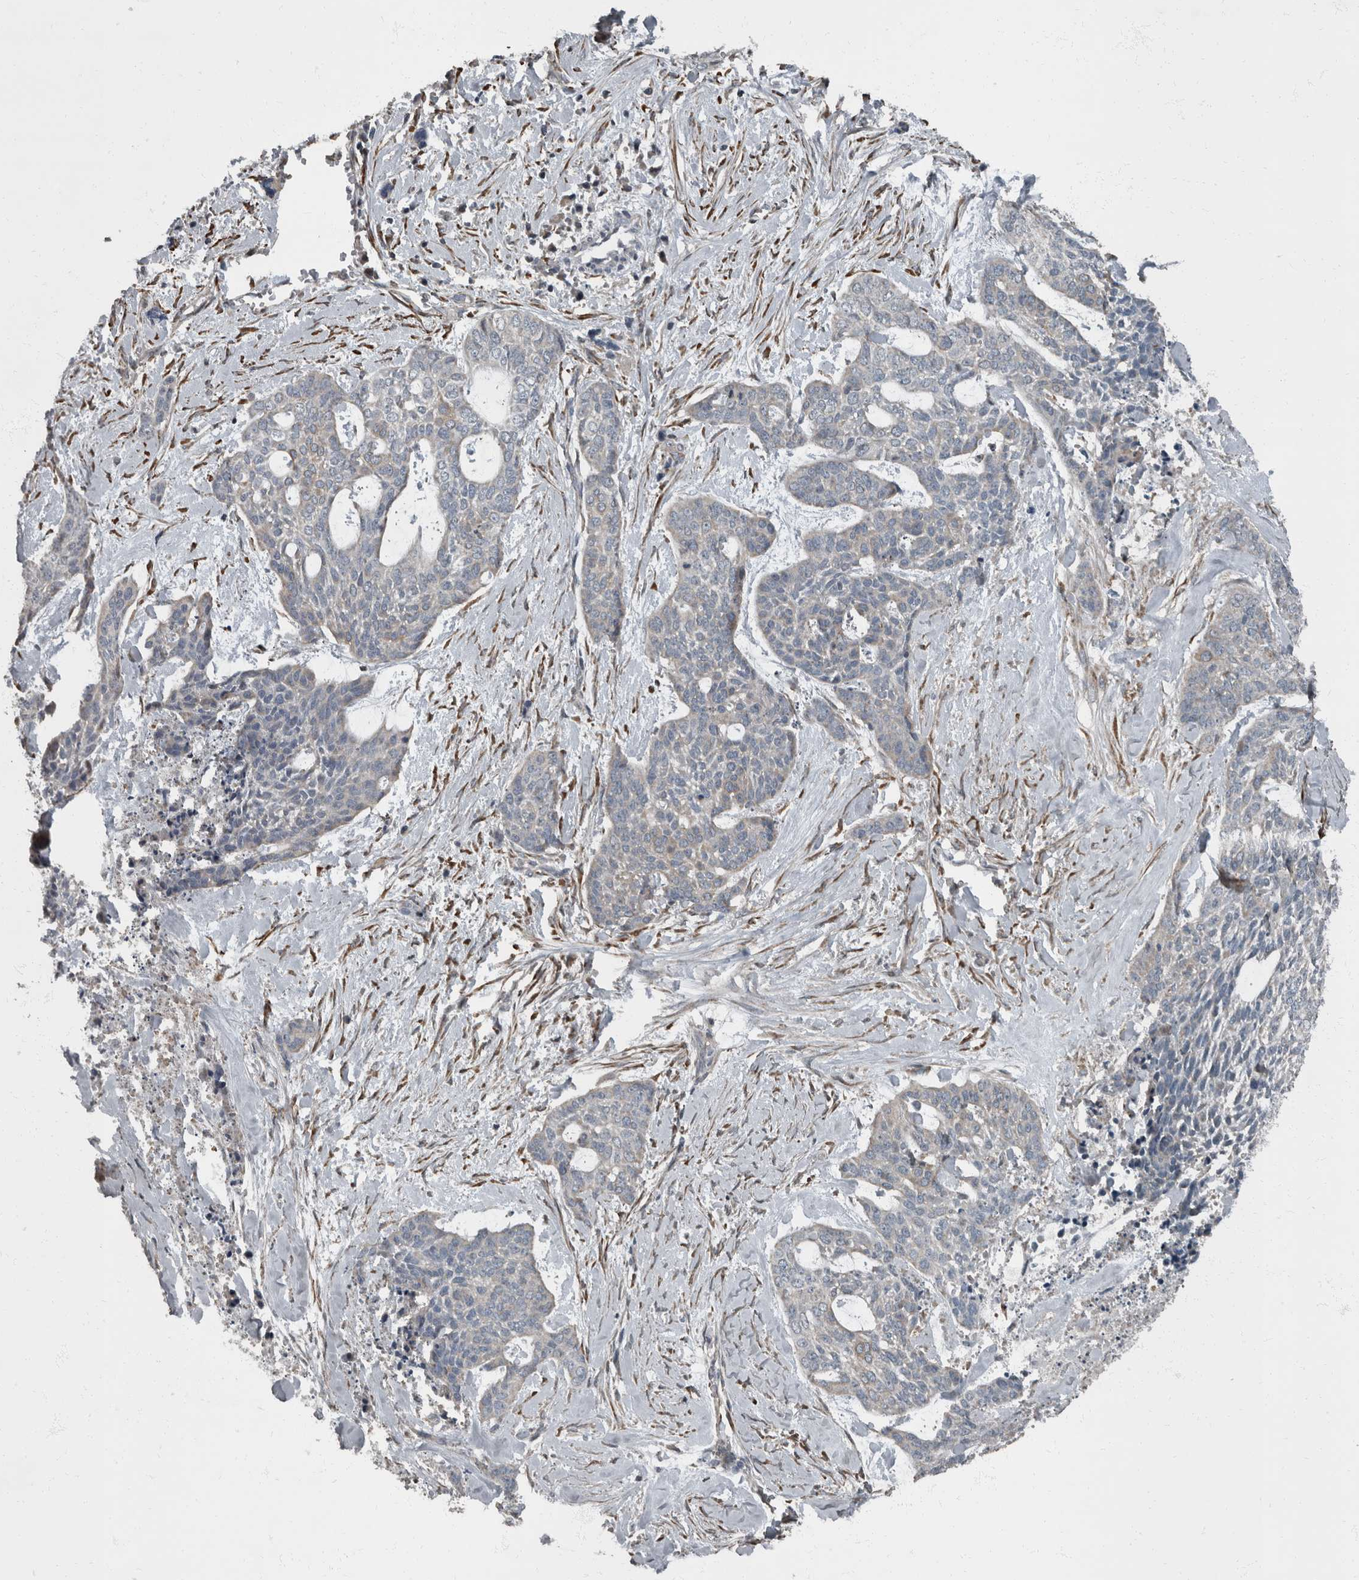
{"staining": {"intensity": "negative", "quantity": "none", "location": "none"}, "tissue": "skin cancer", "cell_type": "Tumor cells", "image_type": "cancer", "snomed": [{"axis": "morphology", "description": "Basal cell carcinoma"}, {"axis": "topography", "description": "Skin"}], "caption": "This histopathology image is of skin cancer (basal cell carcinoma) stained with immunohistochemistry (IHC) to label a protein in brown with the nuclei are counter-stained blue. There is no positivity in tumor cells.", "gene": "RABGGTB", "patient": {"sex": "female", "age": 64}}